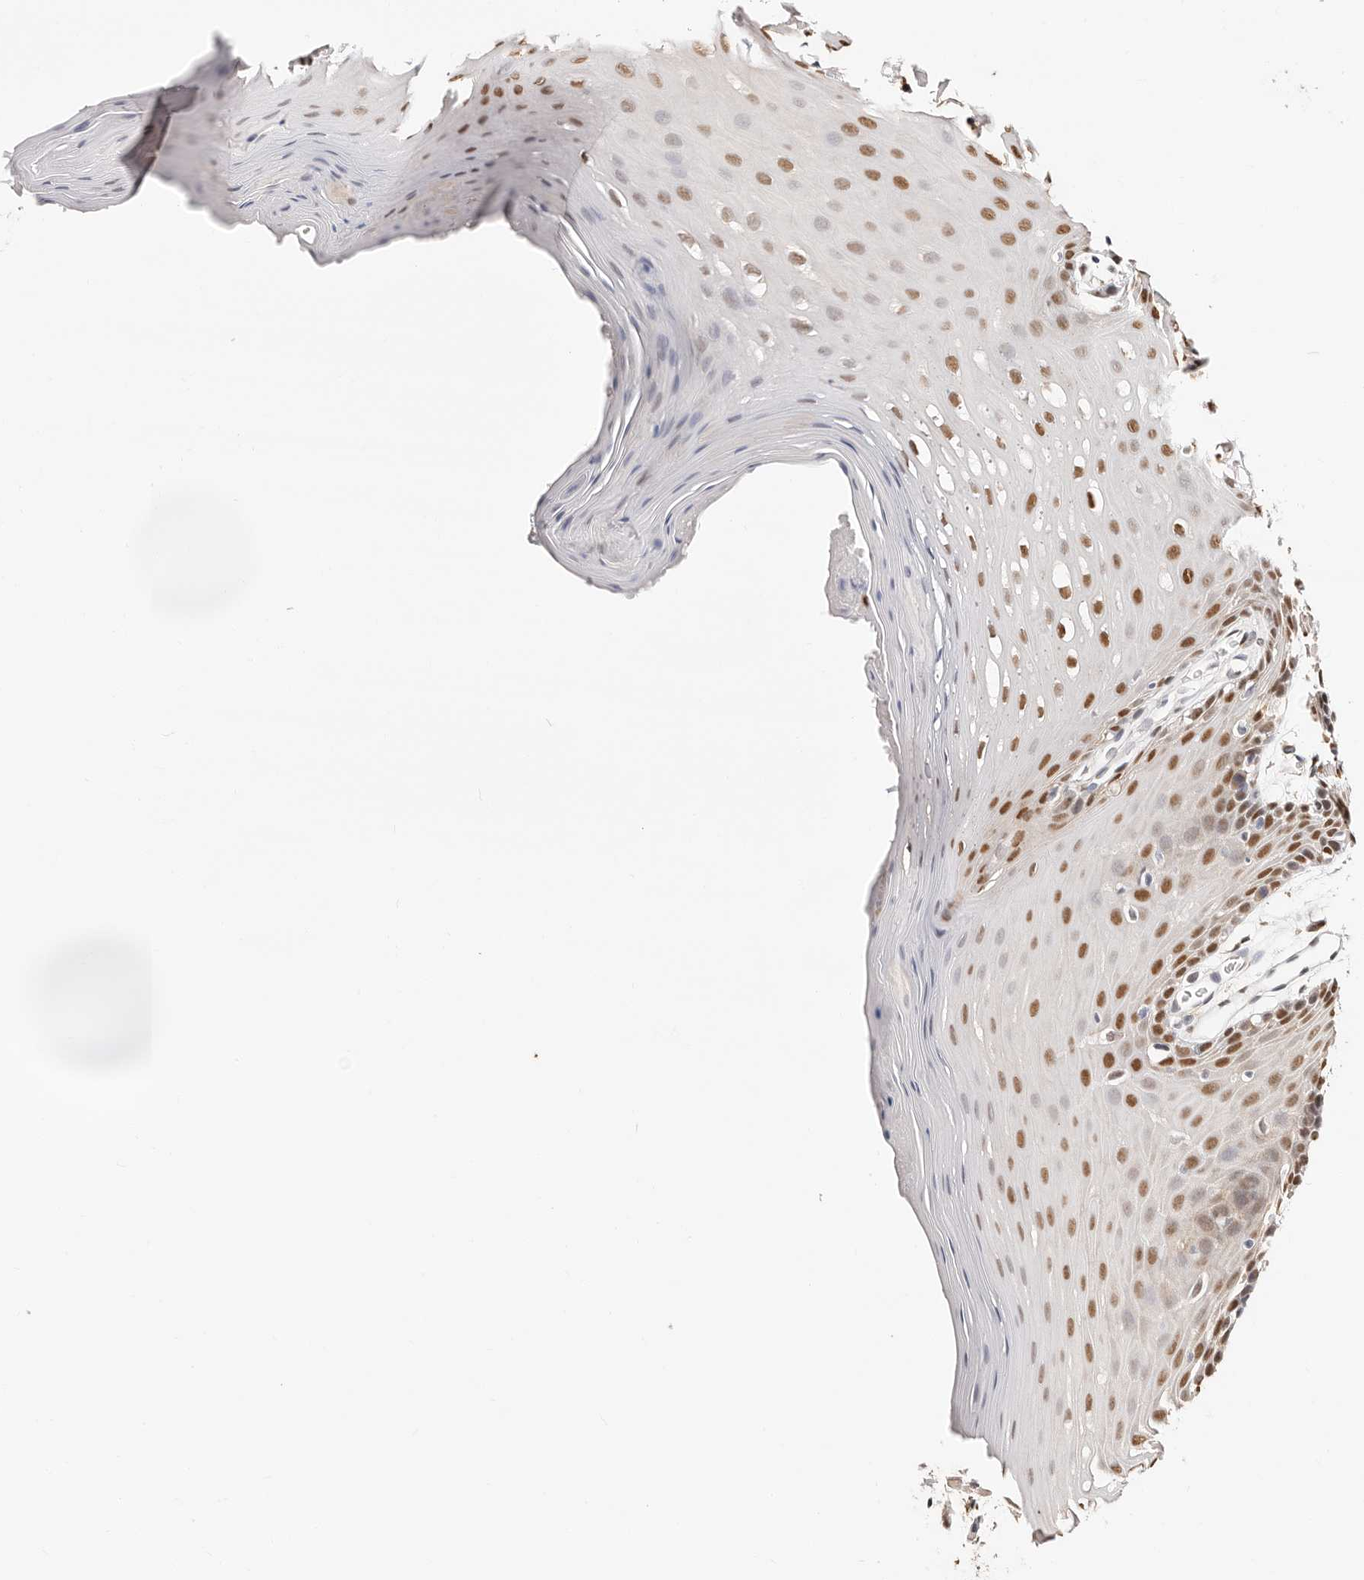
{"staining": {"intensity": "strong", "quantity": ">75%", "location": "nuclear"}, "tissue": "oral mucosa", "cell_type": "Squamous epithelial cells", "image_type": "normal", "snomed": [{"axis": "morphology", "description": "Normal tissue, NOS"}, {"axis": "morphology", "description": "Squamous cell carcinoma, NOS"}, {"axis": "topography", "description": "Skeletal muscle"}, {"axis": "topography", "description": "Oral tissue"}, {"axis": "topography", "description": "Salivary gland"}, {"axis": "topography", "description": "Head-Neck"}], "caption": "Brown immunohistochemical staining in benign oral mucosa exhibits strong nuclear expression in about >75% of squamous epithelial cells. The staining was performed using DAB, with brown indicating positive protein expression. Nuclei are stained blue with hematoxylin.", "gene": "TKT", "patient": {"sex": "male", "age": 54}}